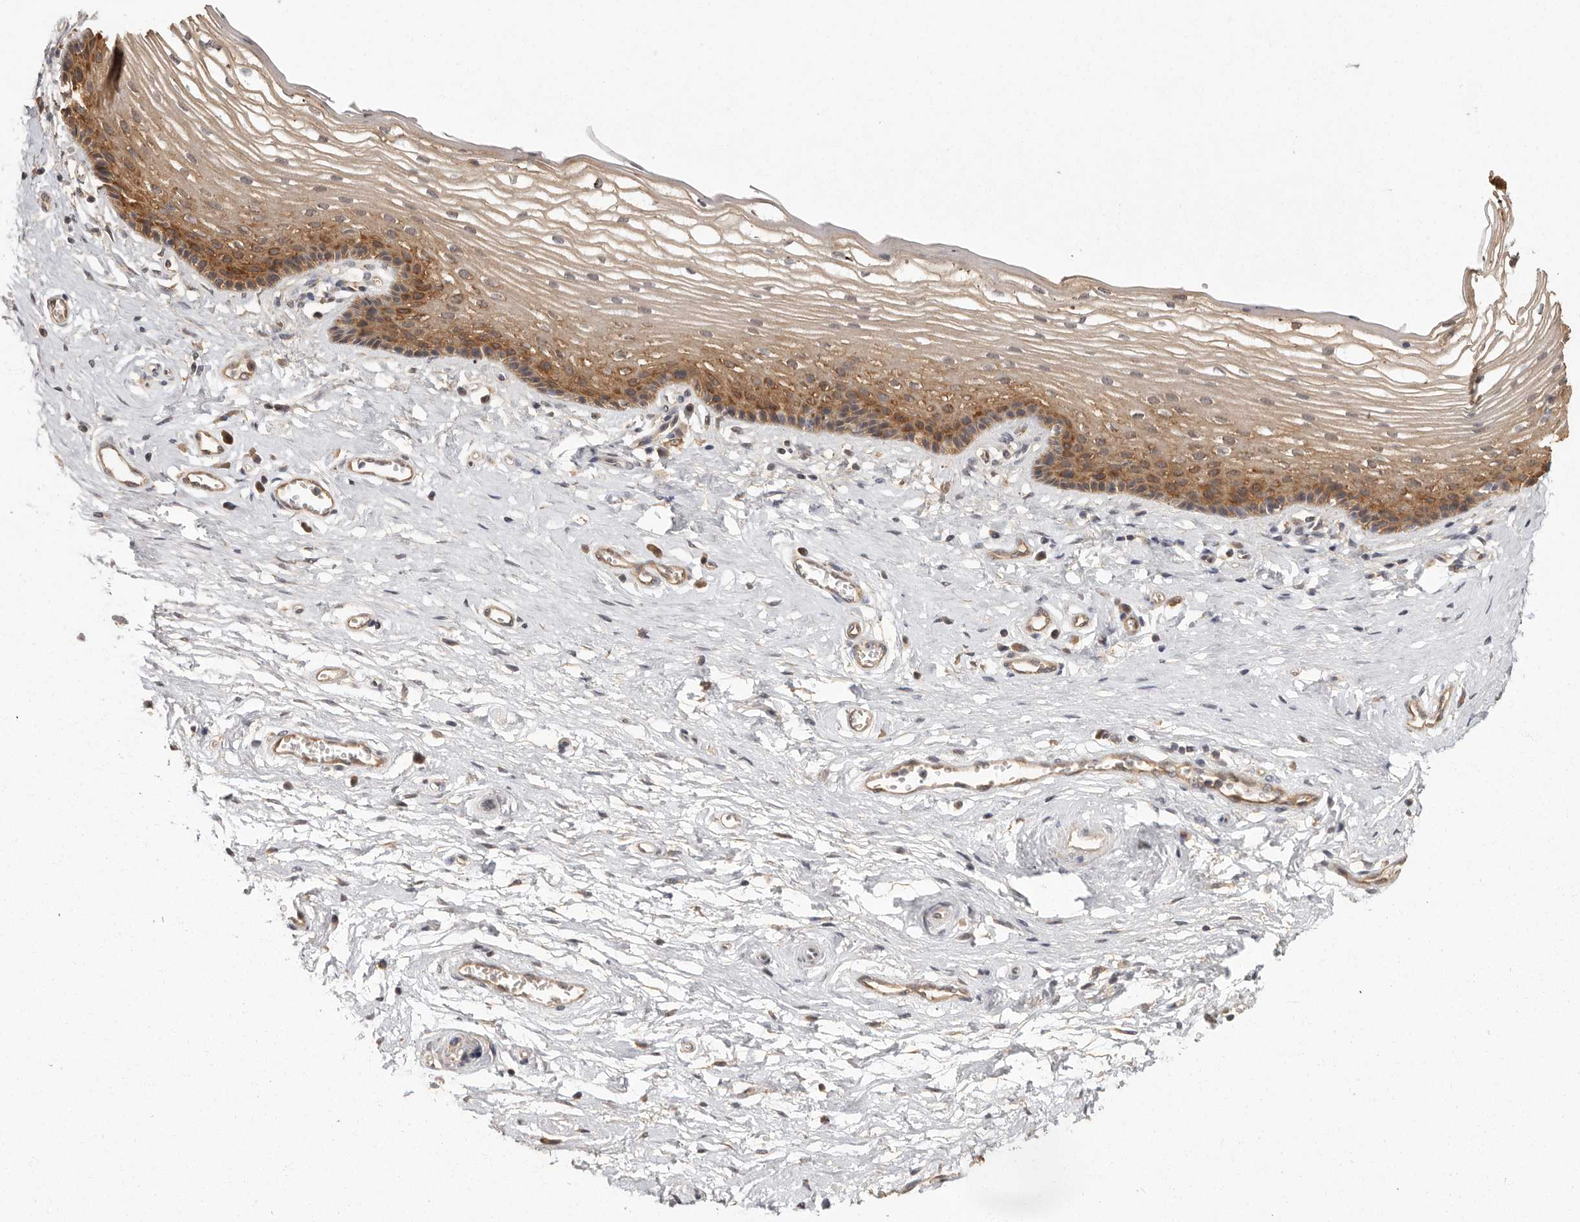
{"staining": {"intensity": "moderate", "quantity": ">75%", "location": "cytoplasmic/membranous"}, "tissue": "vagina", "cell_type": "Squamous epithelial cells", "image_type": "normal", "snomed": [{"axis": "morphology", "description": "Normal tissue, NOS"}, {"axis": "topography", "description": "Vagina"}], "caption": "Immunohistochemical staining of normal vagina shows >75% levels of moderate cytoplasmic/membranous protein positivity in about >75% of squamous epithelial cells.", "gene": "BAIAP2", "patient": {"sex": "female", "age": 46}}